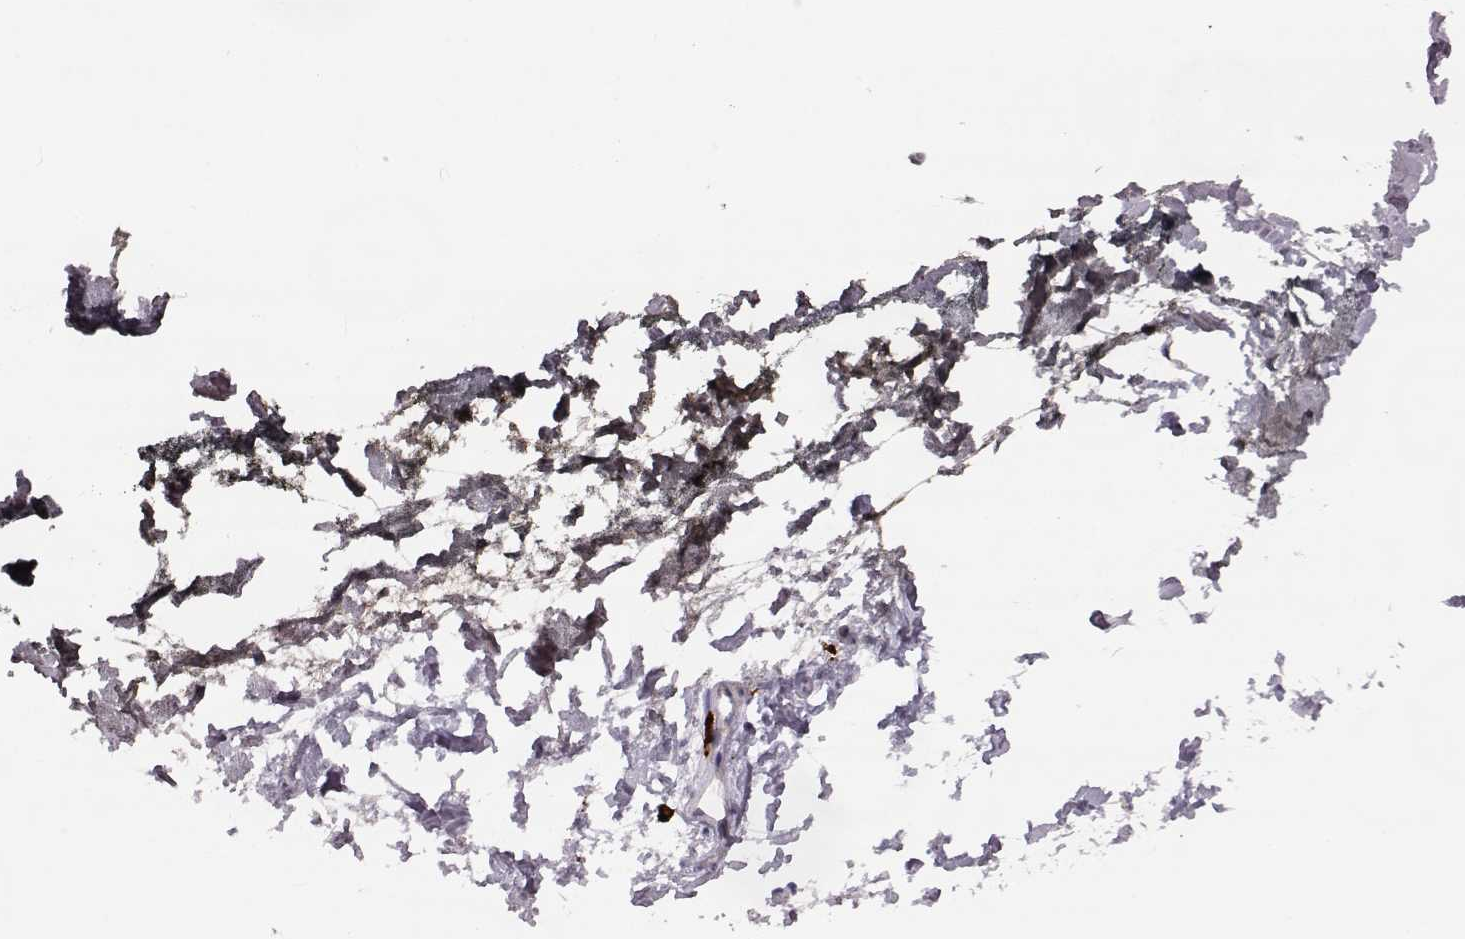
{"staining": {"intensity": "negative", "quantity": "none", "location": "none"}, "tissue": "skin", "cell_type": "Fibroblasts", "image_type": "normal", "snomed": [{"axis": "morphology", "description": "Normal tissue, NOS"}, {"axis": "topography", "description": "Skin"}], "caption": "Photomicrograph shows no protein positivity in fibroblasts of unremarkable skin. (DAB (3,3'-diaminobenzidine) immunohistochemistry (IHC) visualized using brightfield microscopy, high magnification).", "gene": "ADGRG5", "patient": {"sex": "female", "age": 34}}